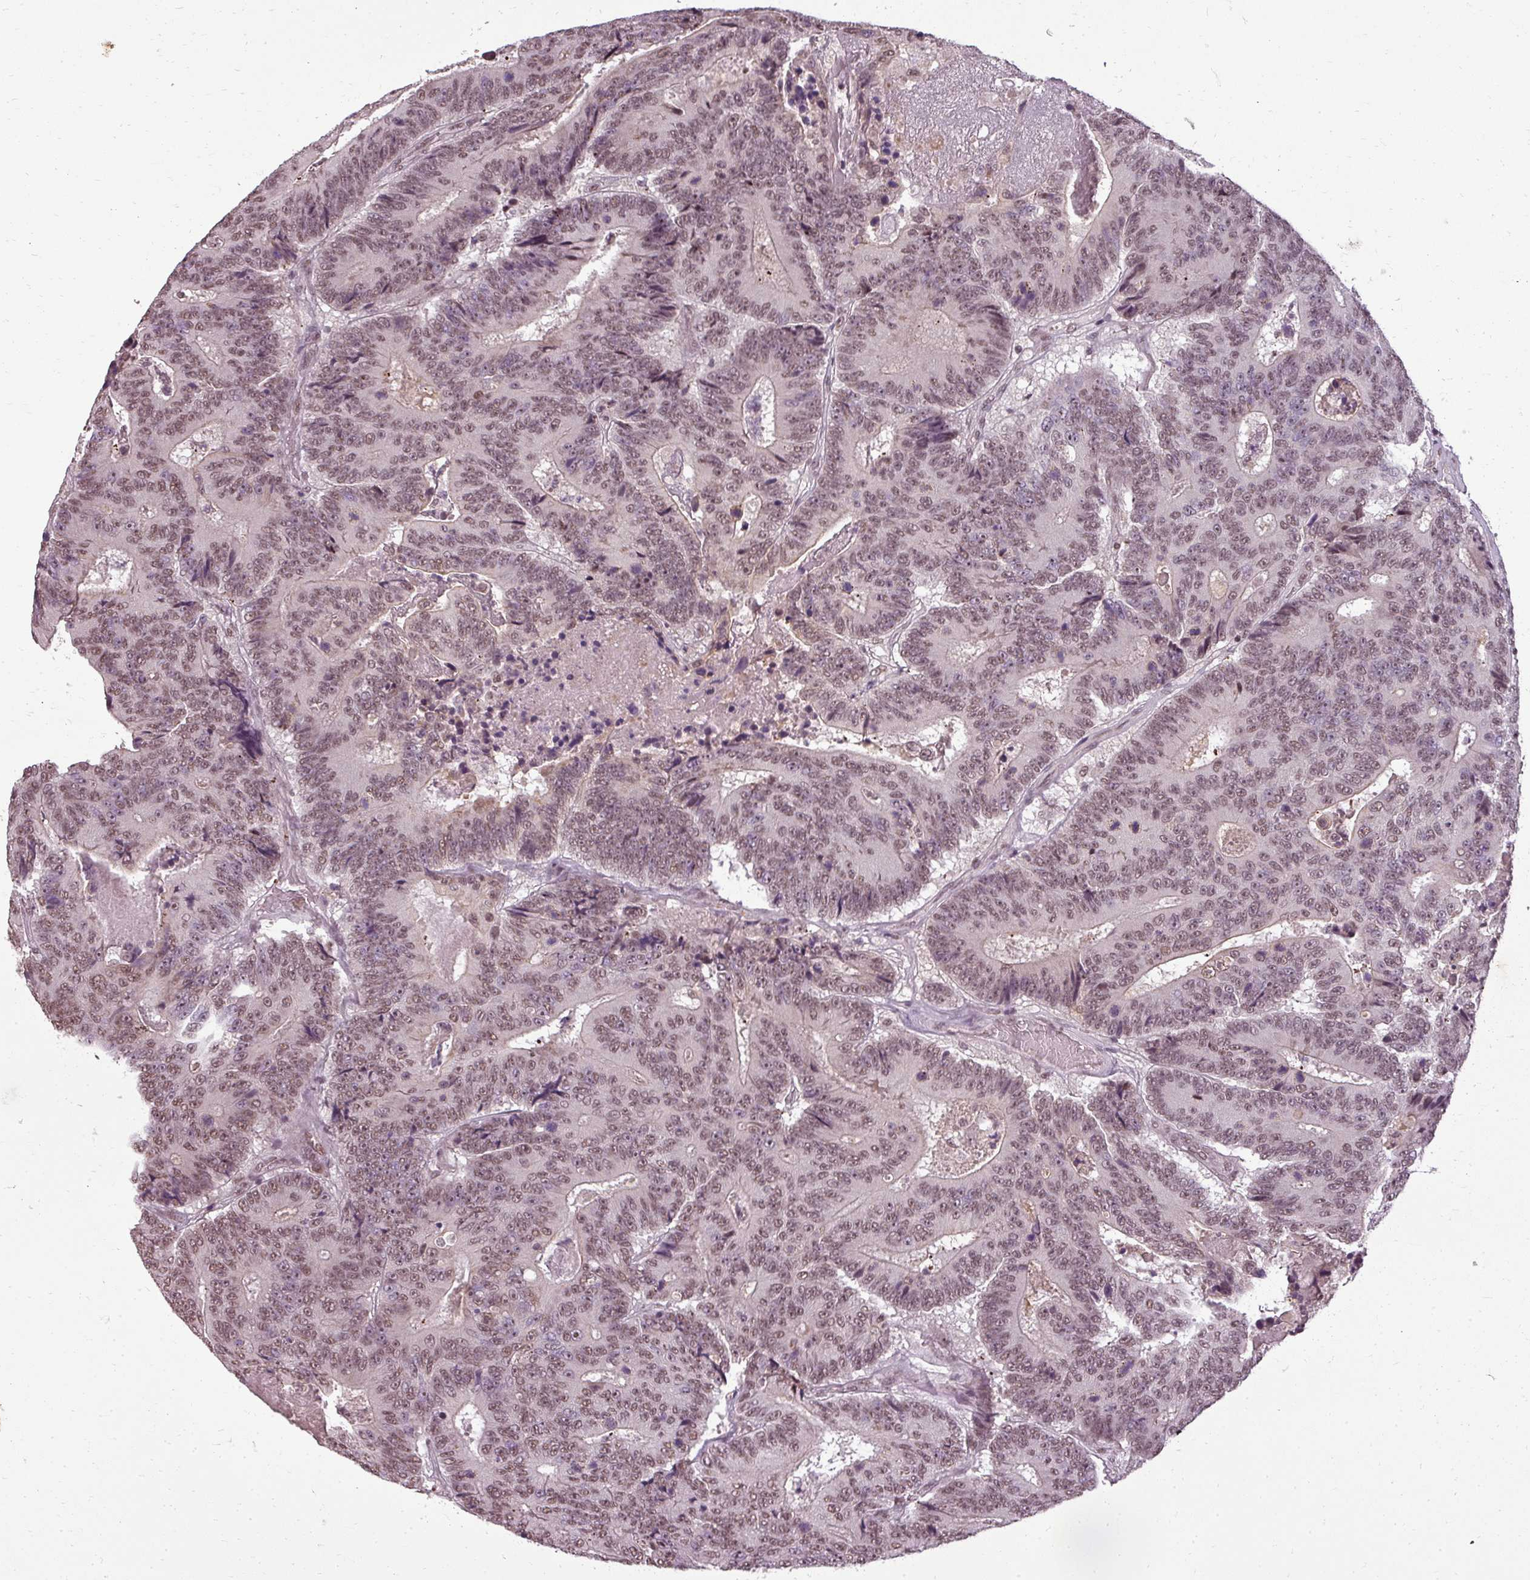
{"staining": {"intensity": "moderate", "quantity": ">75%", "location": "nuclear"}, "tissue": "colorectal cancer", "cell_type": "Tumor cells", "image_type": "cancer", "snomed": [{"axis": "morphology", "description": "Adenocarcinoma, NOS"}, {"axis": "topography", "description": "Colon"}], "caption": "About >75% of tumor cells in colorectal cancer display moderate nuclear protein positivity as visualized by brown immunohistochemical staining.", "gene": "BCAS3", "patient": {"sex": "male", "age": 83}}